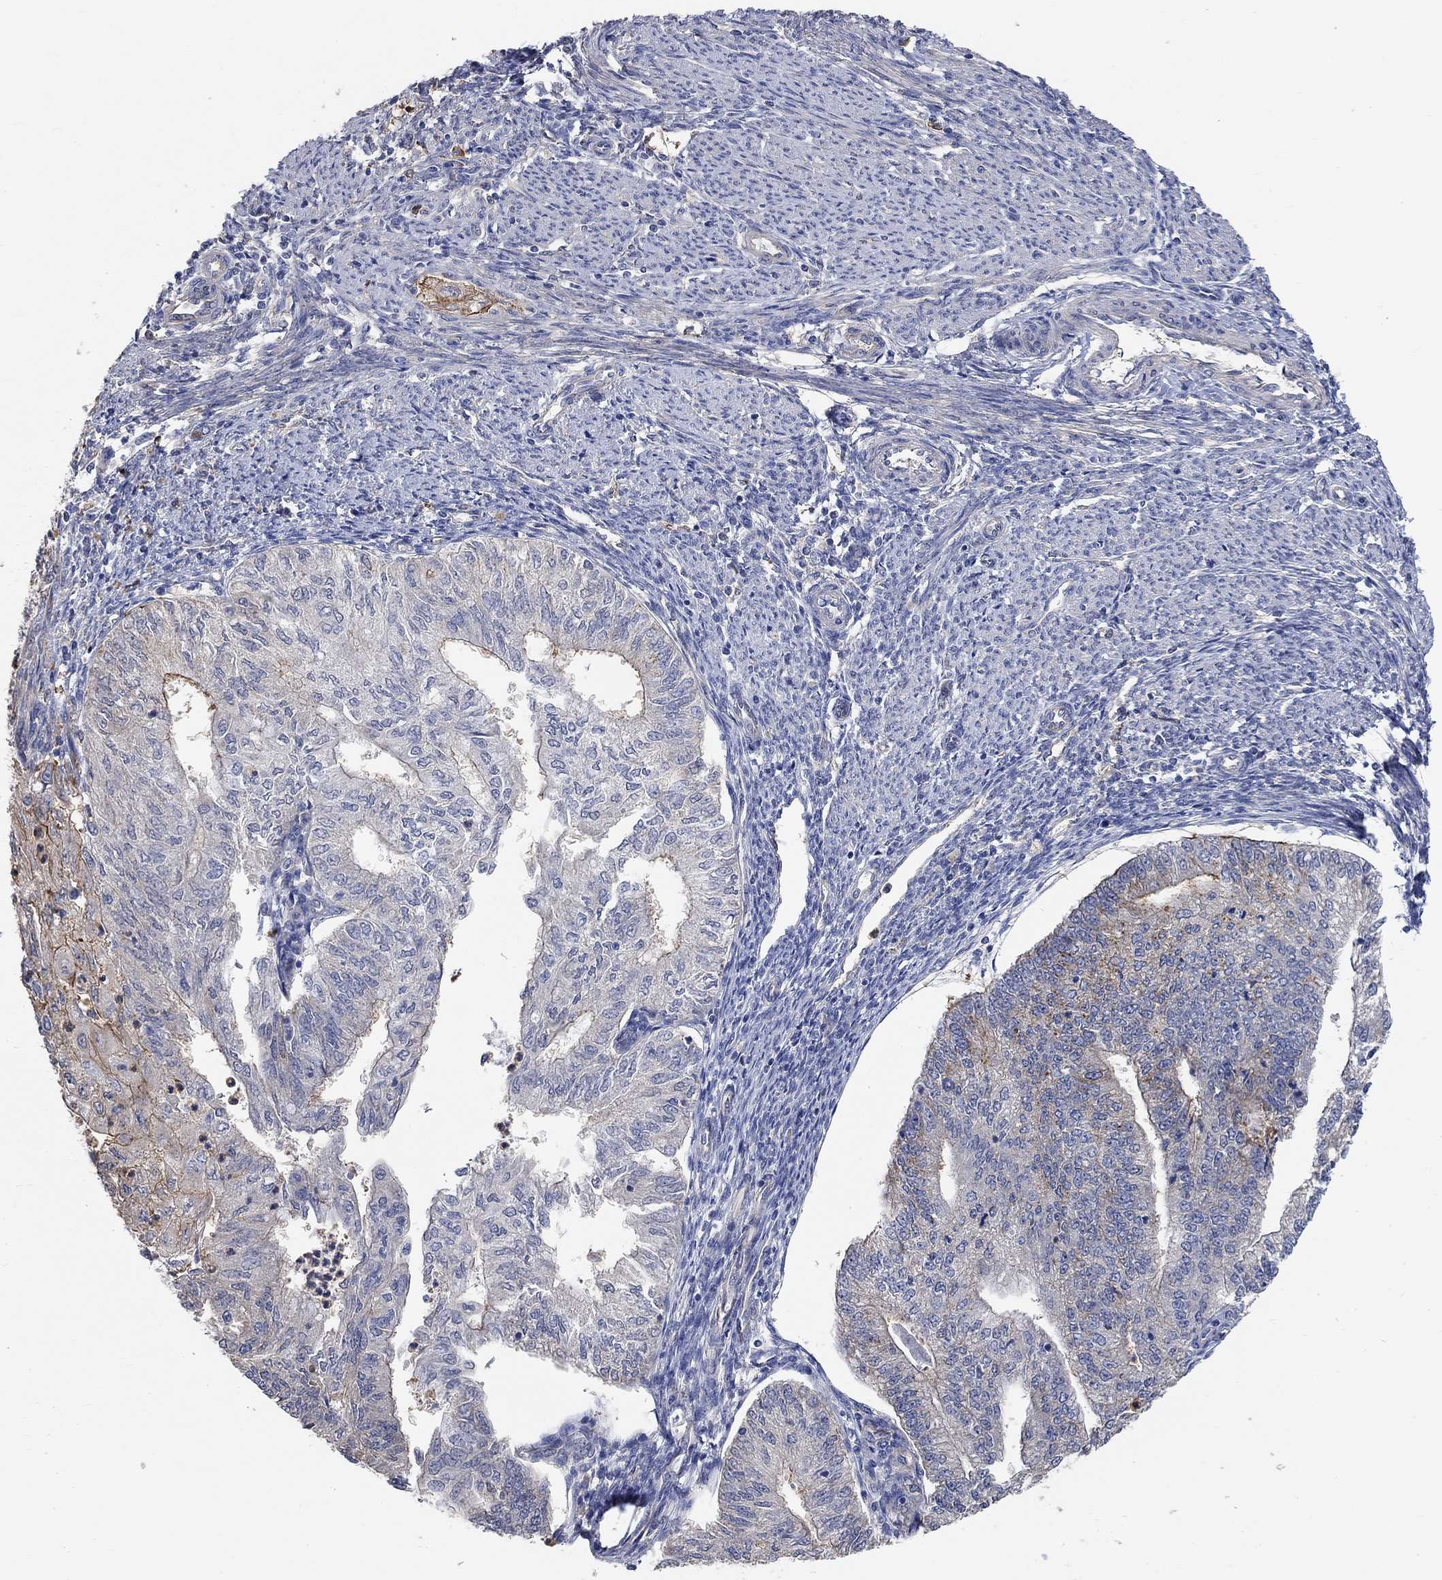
{"staining": {"intensity": "moderate", "quantity": "<25%", "location": "cytoplasmic/membranous"}, "tissue": "endometrial cancer", "cell_type": "Tumor cells", "image_type": "cancer", "snomed": [{"axis": "morphology", "description": "Adenocarcinoma, NOS"}, {"axis": "topography", "description": "Endometrium"}], "caption": "An IHC photomicrograph of tumor tissue is shown. Protein staining in brown shows moderate cytoplasmic/membranous positivity in endometrial cancer (adenocarcinoma) within tumor cells.", "gene": "SYT16", "patient": {"sex": "female", "age": 59}}